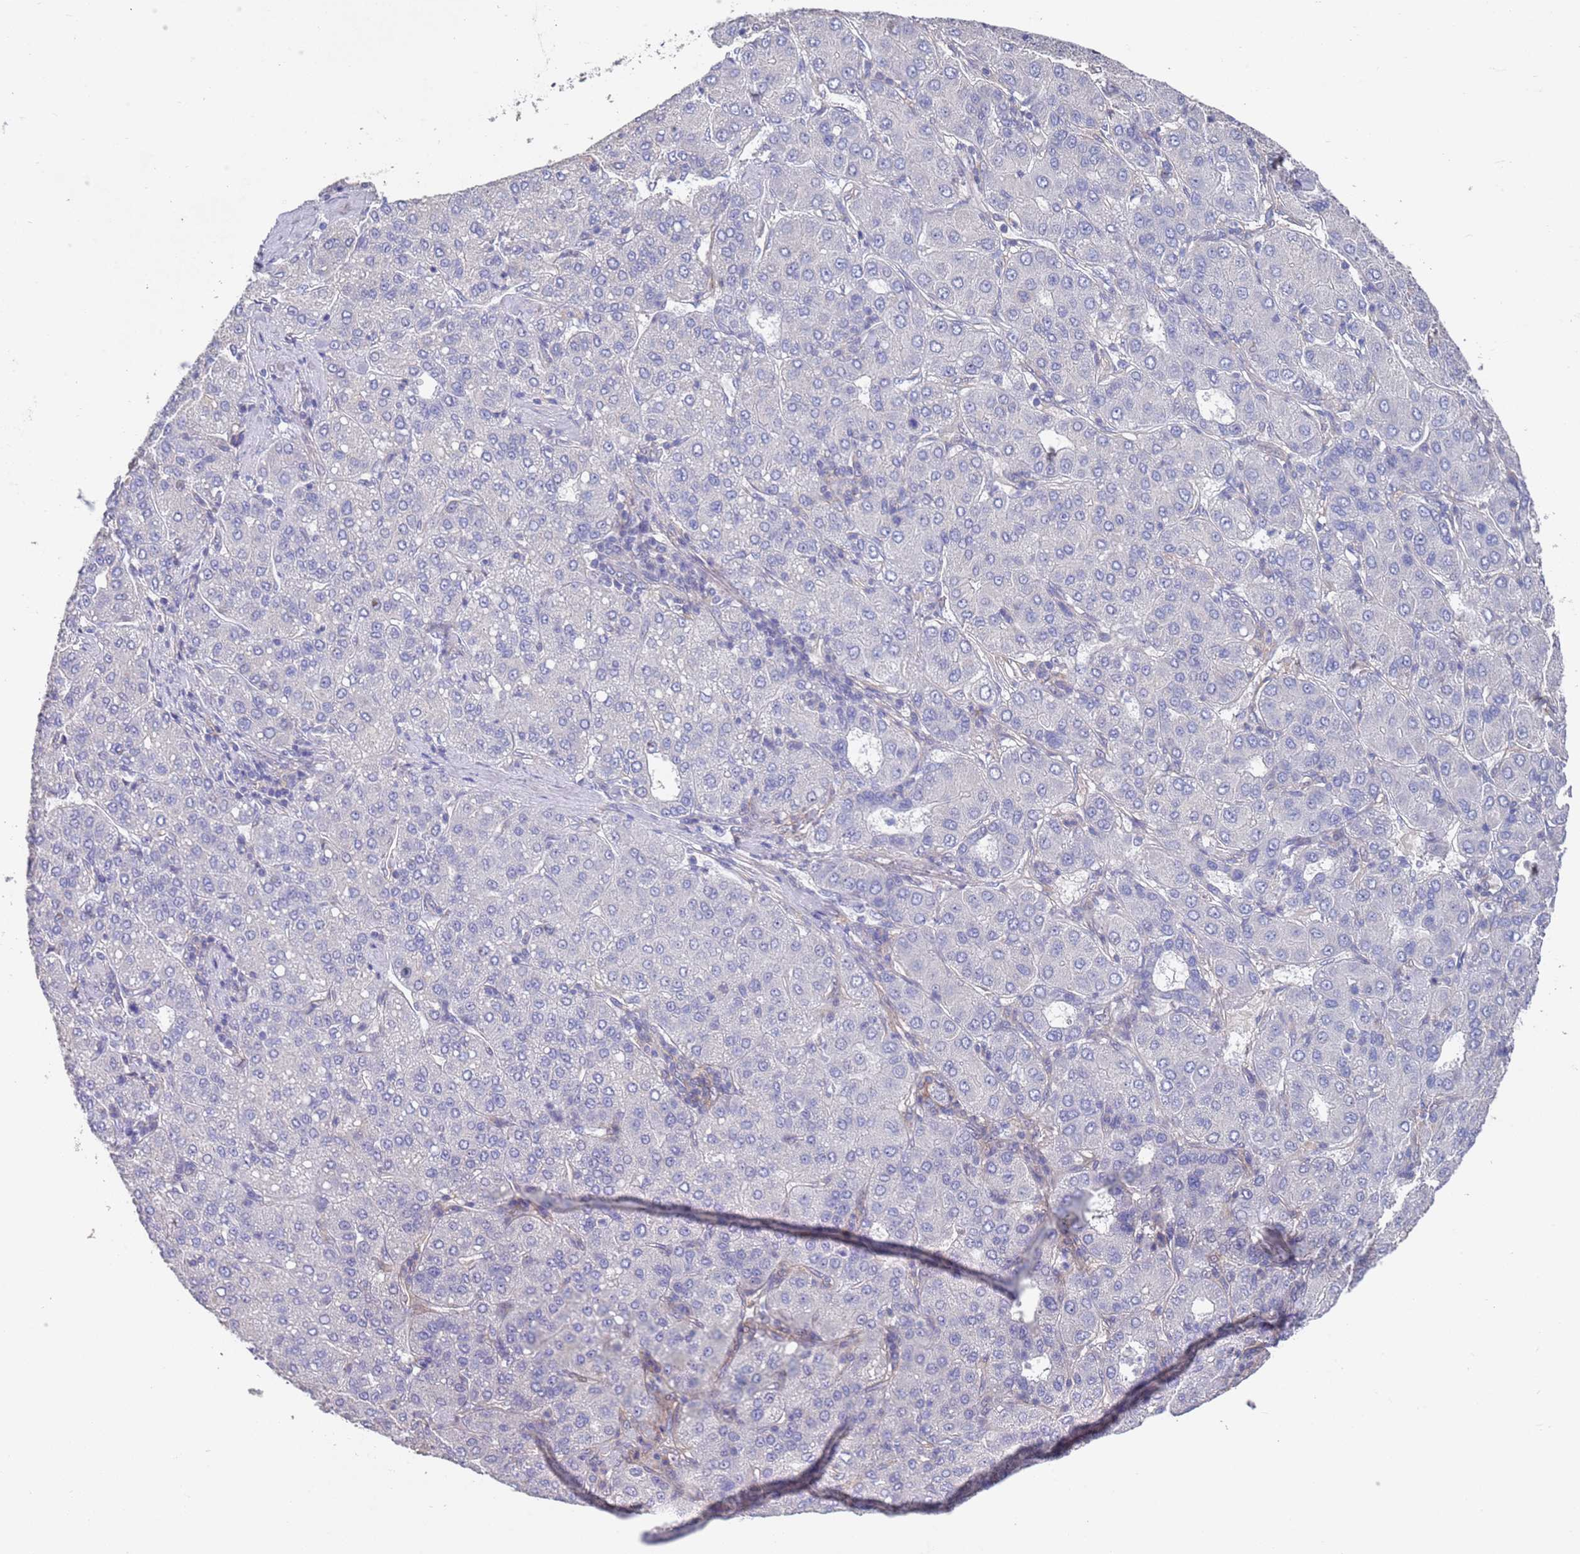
{"staining": {"intensity": "negative", "quantity": "none", "location": "none"}, "tissue": "liver cancer", "cell_type": "Tumor cells", "image_type": "cancer", "snomed": [{"axis": "morphology", "description": "Carcinoma, Hepatocellular, NOS"}, {"axis": "topography", "description": "Liver"}], "caption": "This is an IHC photomicrograph of human liver cancer. There is no positivity in tumor cells.", "gene": "ANK2", "patient": {"sex": "male", "age": 65}}